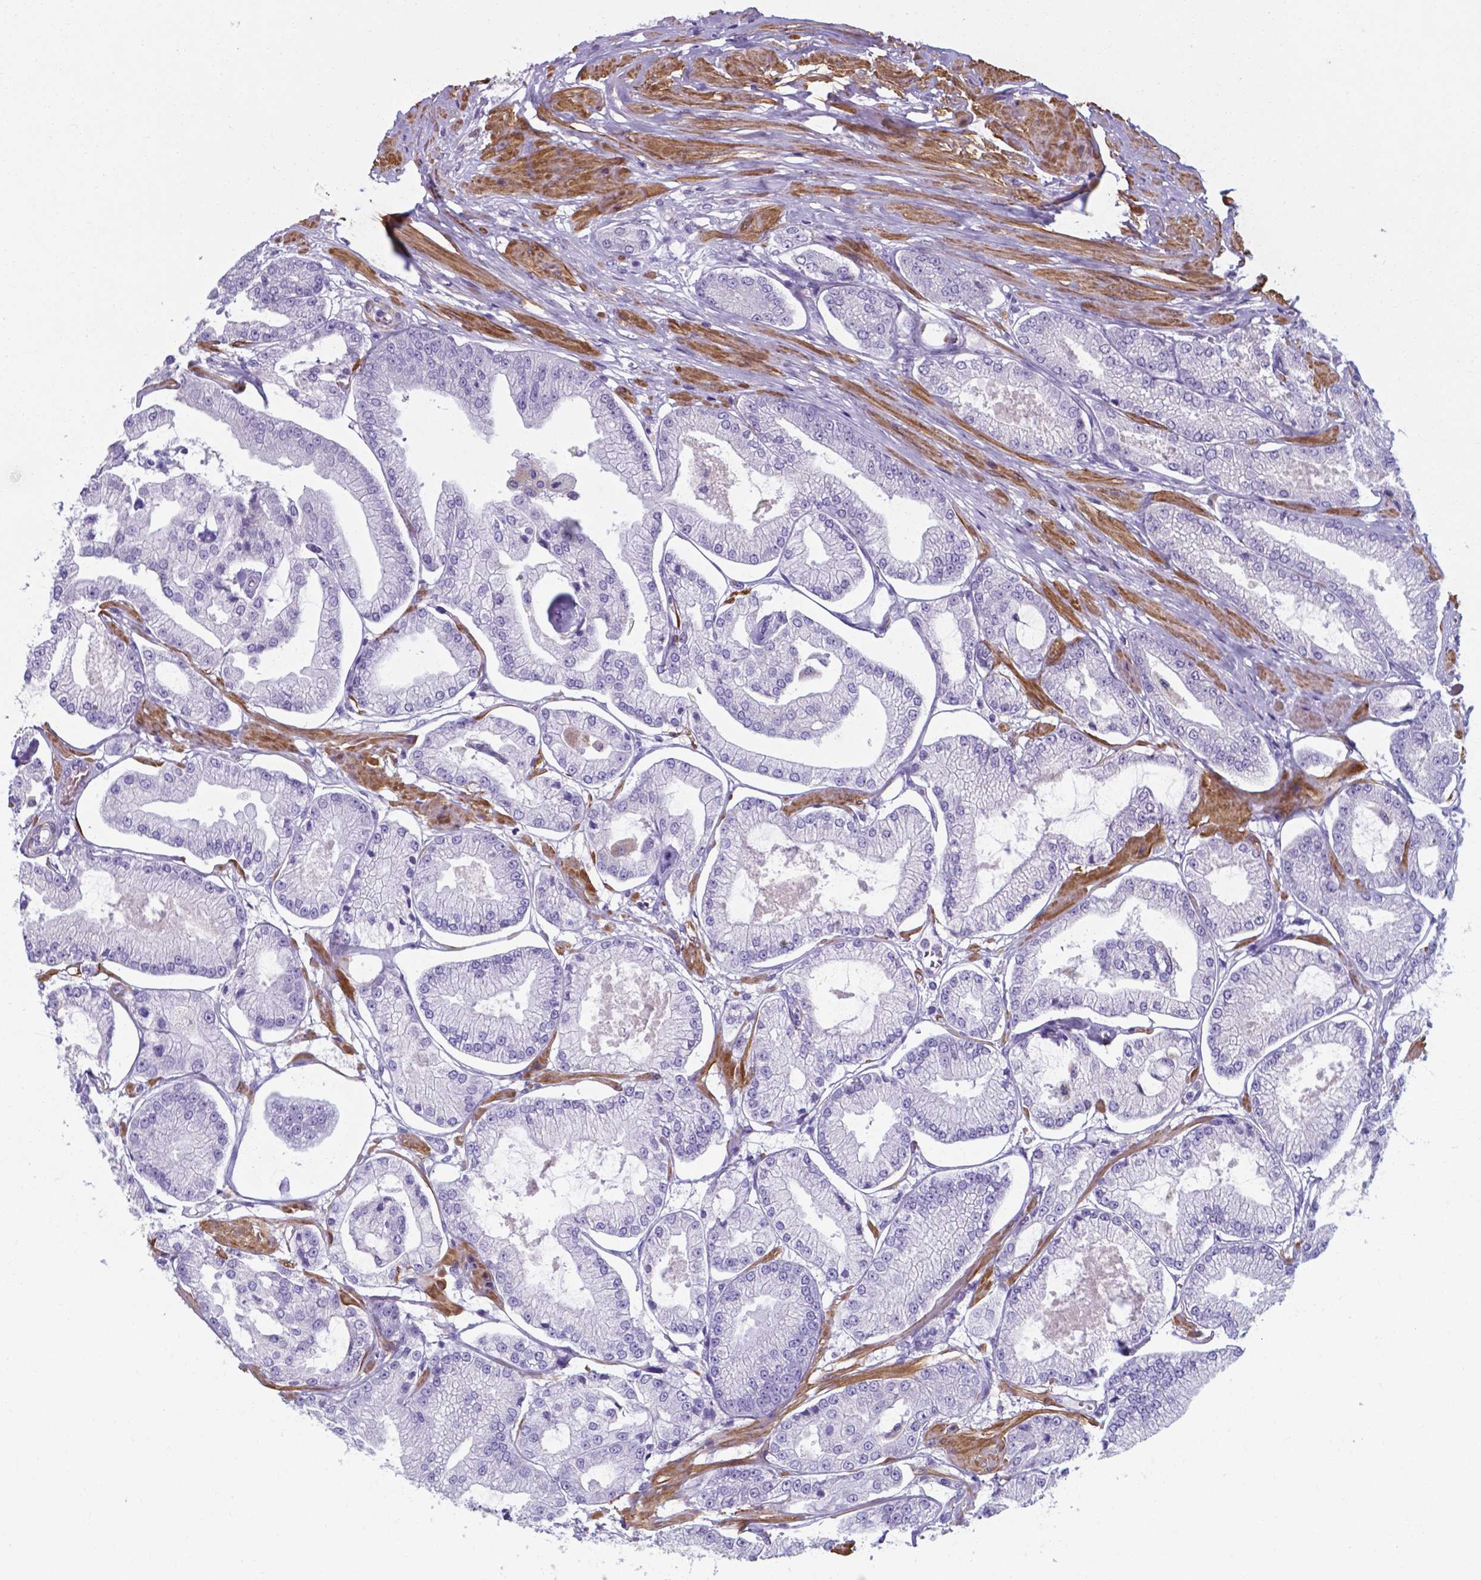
{"staining": {"intensity": "negative", "quantity": "none", "location": "none"}, "tissue": "prostate cancer", "cell_type": "Tumor cells", "image_type": "cancer", "snomed": [{"axis": "morphology", "description": "Adenocarcinoma, Low grade"}, {"axis": "topography", "description": "Prostate"}], "caption": "An immunohistochemistry histopathology image of prostate cancer (low-grade adenocarcinoma) is shown. There is no staining in tumor cells of prostate cancer (low-grade adenocarcinoma).", "gene": "AP5B1", "patient": {"sex": "male", "age": 55}}